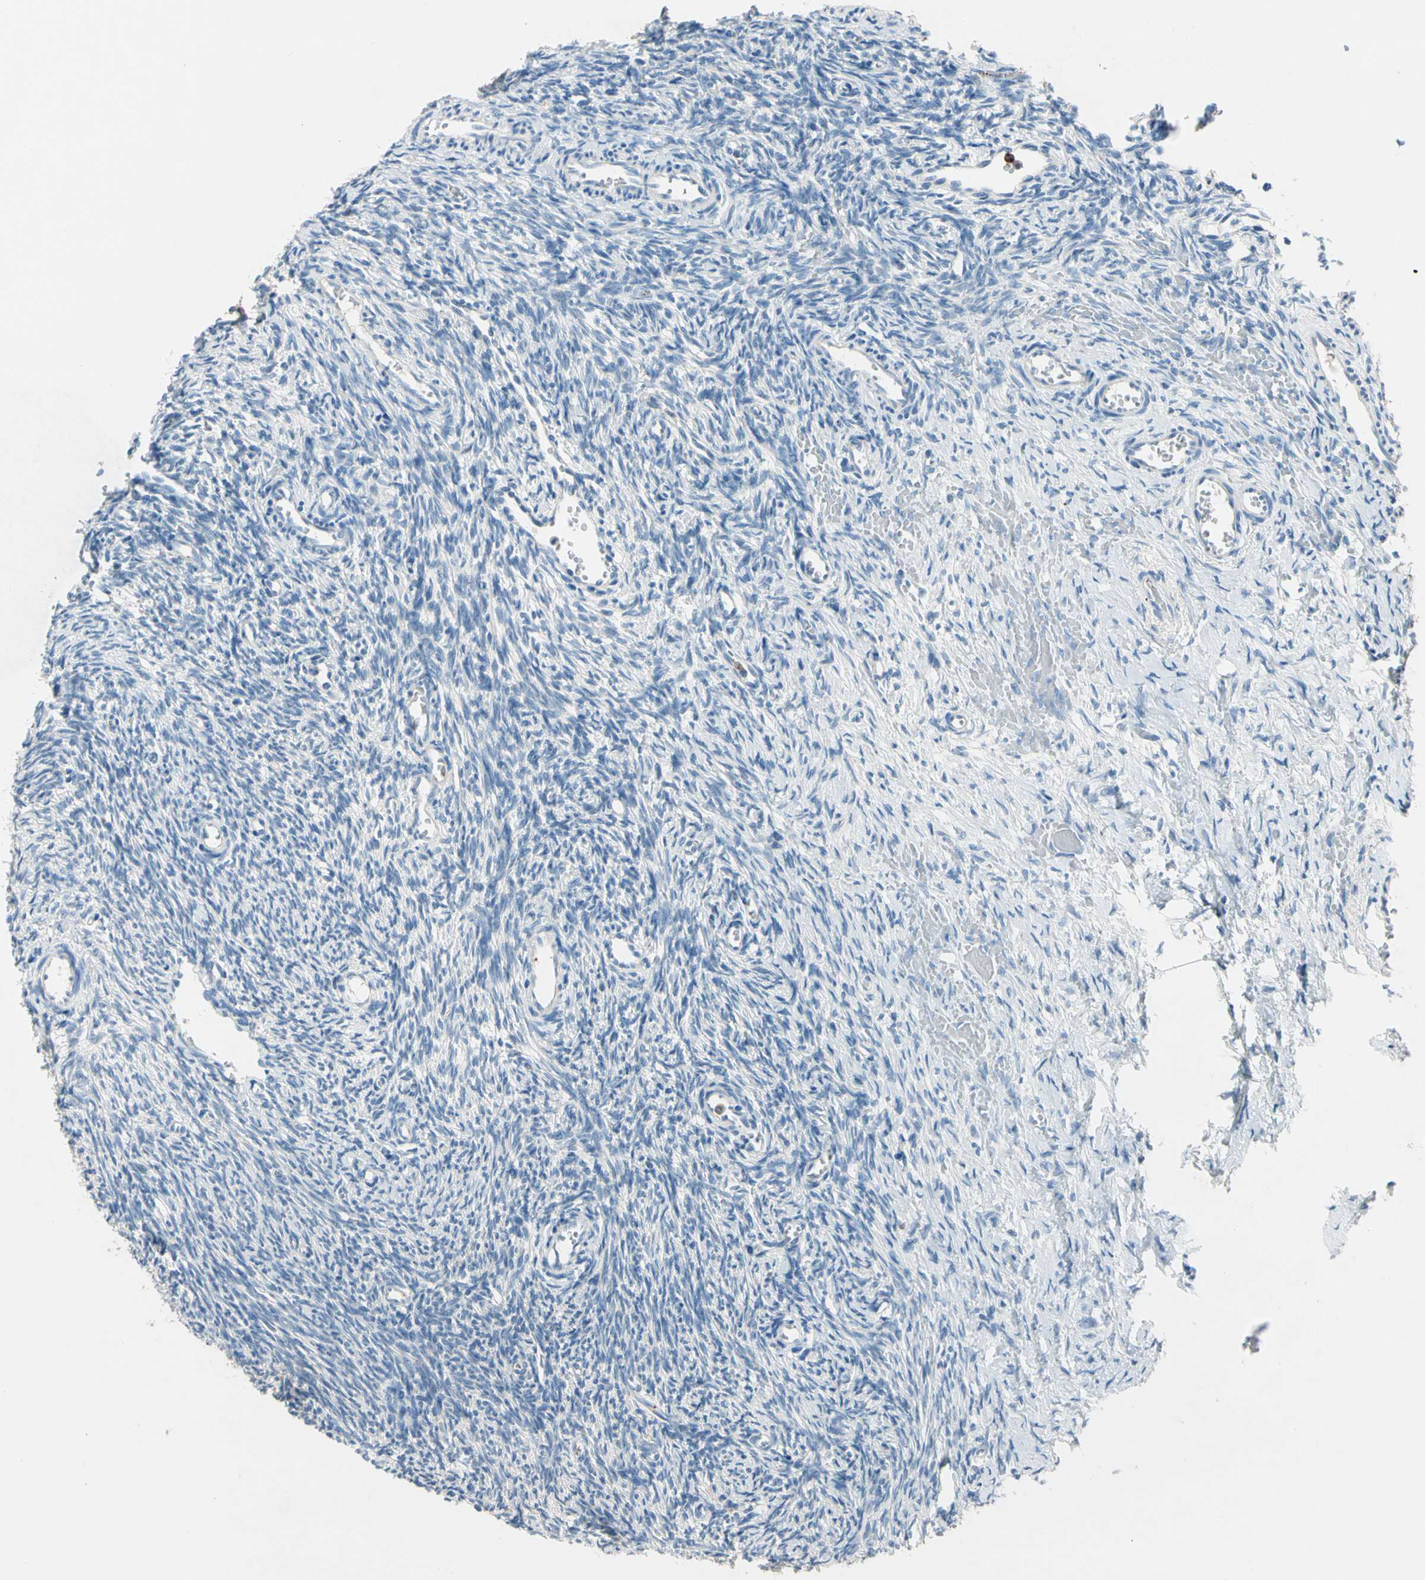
{"staining": {"intensity": "moderate", "quantity": "<25%", "location": "cytoplasmic/membranous"}, "tissue": "ovary", "cell_type": "Ovarian stroma cells", "image_type": "normal", "snomed": [{"axis": "morphology", "description": "Normal tissue, NOS"}, {"axis": "topography", "description": "Ovary"}], "caption": "Protein positivity by immunohistochemistry (IHC) reveals moderate cytoplasmic/membranous staining in approximately <25% of ovarian stroma cells in normal ovary. The protein is shown in brown color, while the nuclei are stained blue.", "gene": "LY6G6F", "patient": {"sex": "female", "age": 39}}